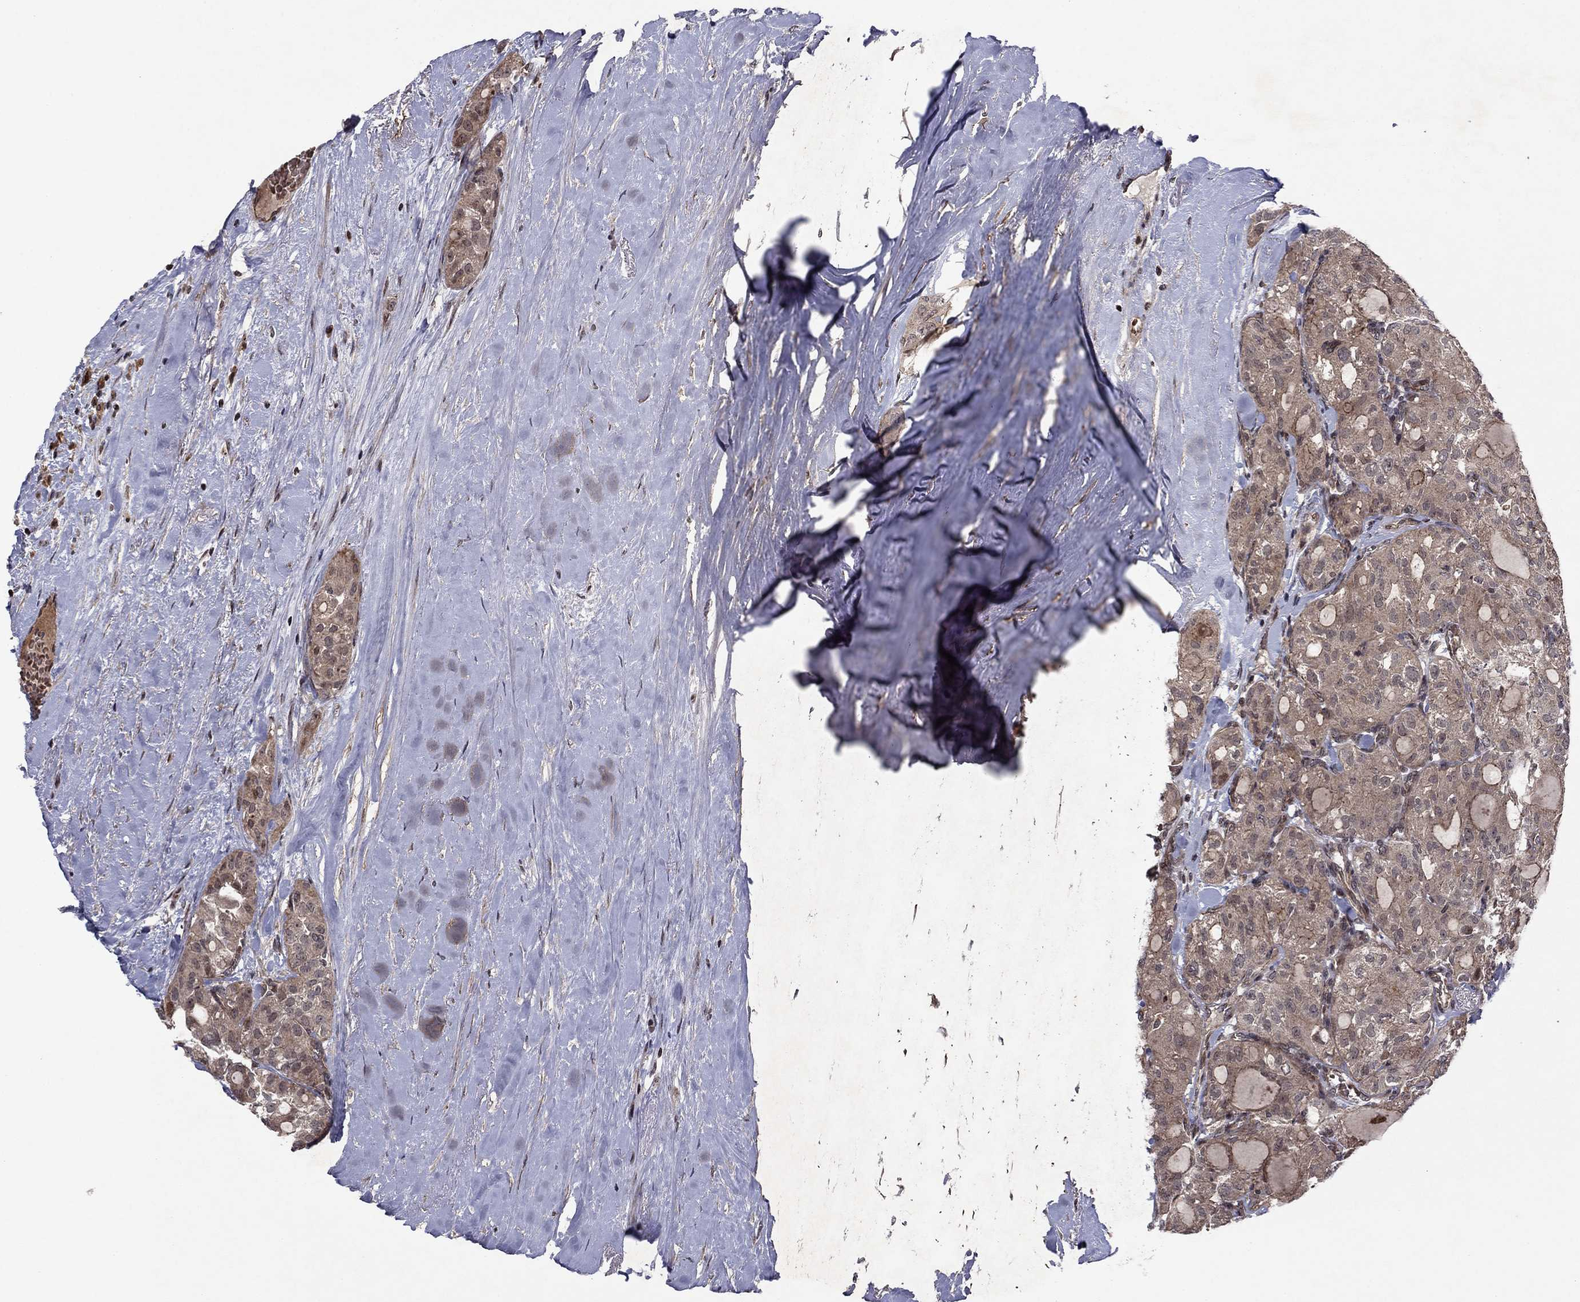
{"staining": {"intensity": "strong", "quantity": "<25%", "location": "nuclear"}, "tissue": "thyroid cancer", "cell_type": "Tumor cells", "image_type": "cancer", "snomed": [{"axis": "morphology", "description": "Follicular adenoma carcinoma, NOS"}, {"axis": "topography", "description": "Thyroid gland"}], "caption": "About <25% of tumor cells in human thyroid cancer (follicular adenoma carcinoma) exhibit strong nuclear protein positivity as visualized by brown immunohistochemical staining.", "gene": "SORBS1", "patient": {"sex": "male", "age": 75}}